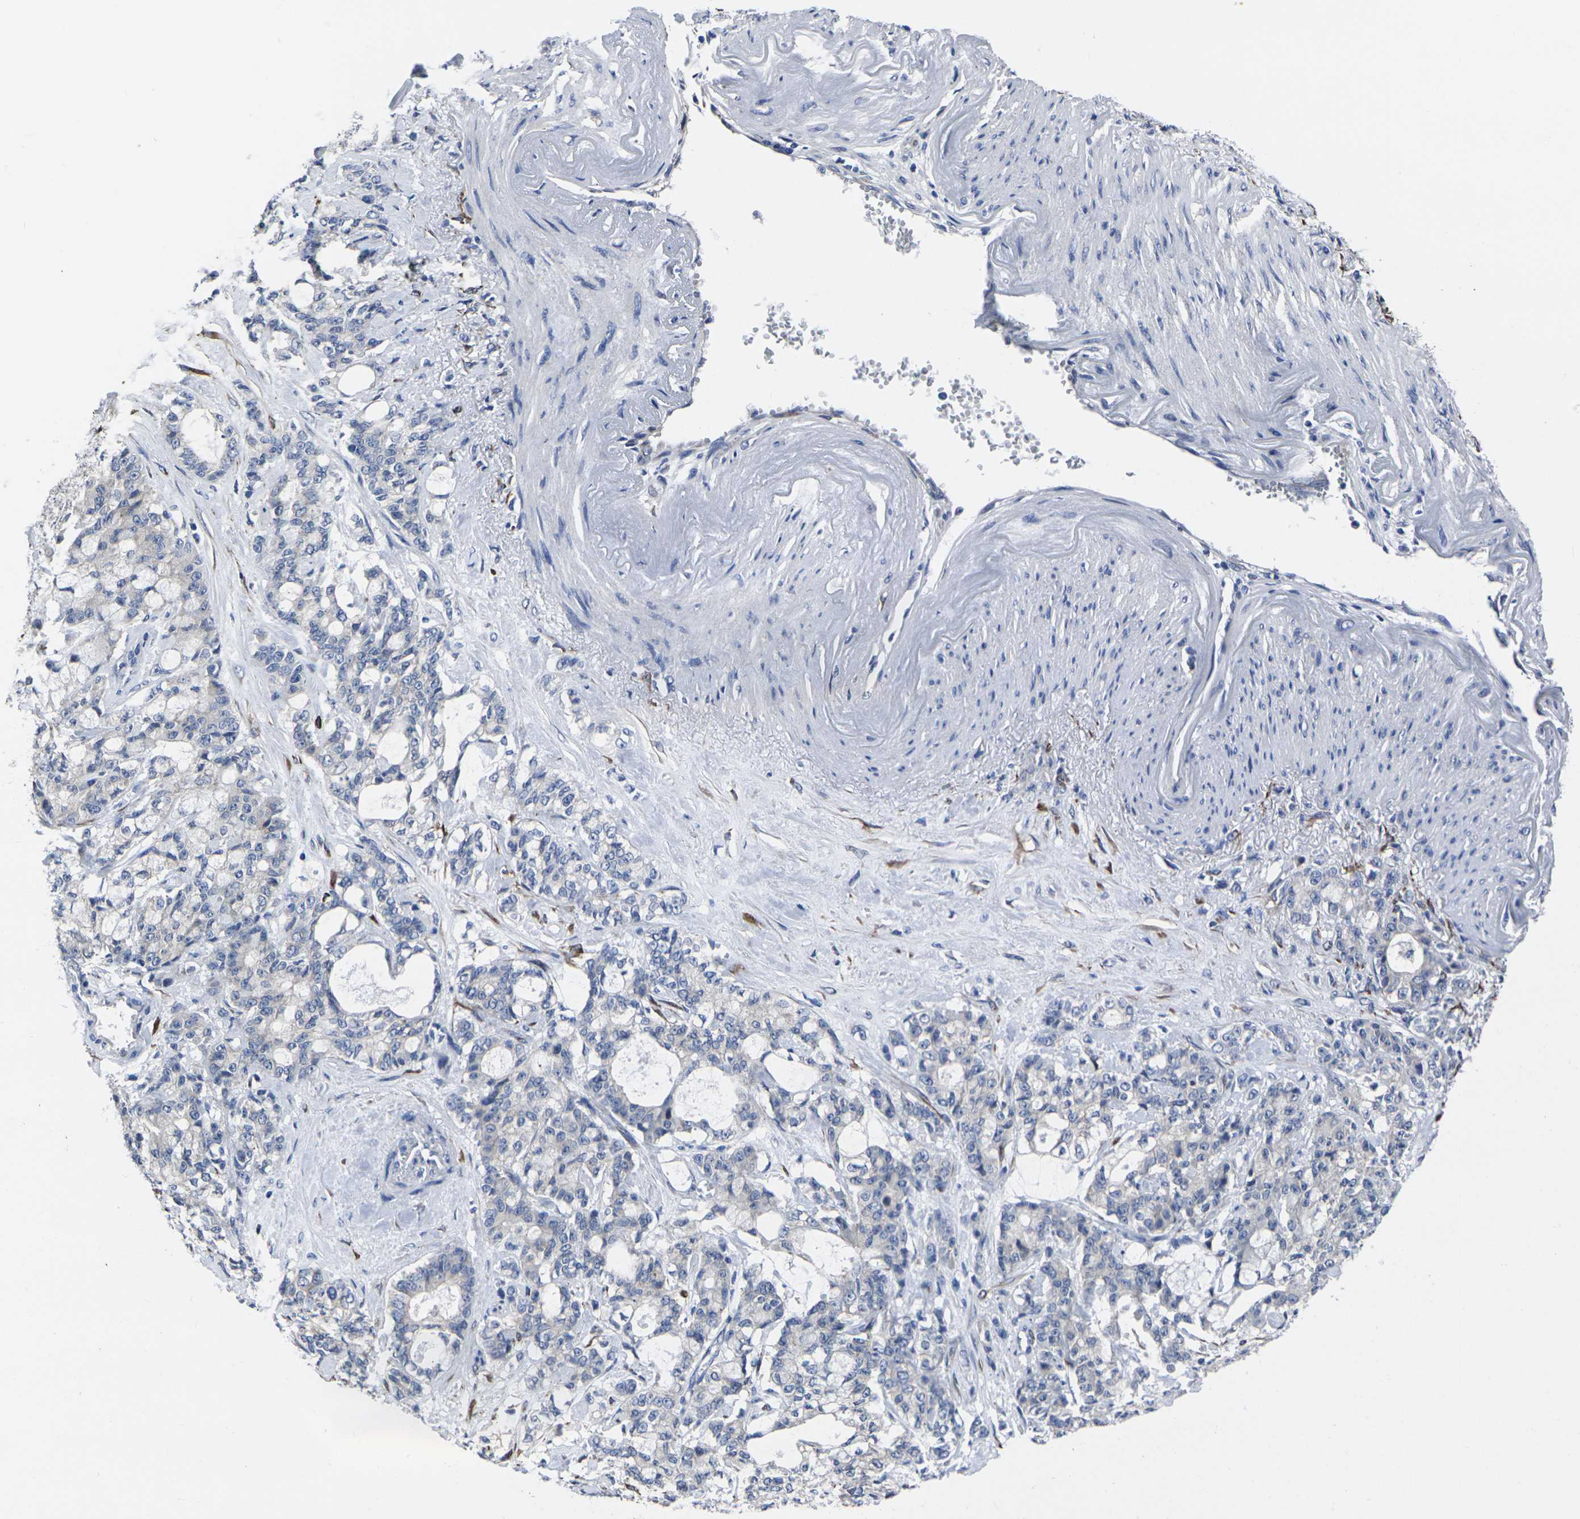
{"staining": {"intensity": "negative", "quantity": "none", "location": "none"}, "tissue": "pancreatic cancer", "cell_type": "Tumor cells", "image_type": "cancer", "snomed": [{"axis": "morphology", "description": "Adenocarcinoma, NOS"}, {"axis": "topography", "description": "Pancreas"}], "caption": "Immunohistochemistry (IHC) image of human adenocarcinoma (pancreatic) stained for a protein (brown), which reveals no positivity in tumor cells.", "gene": "CYP2C8", "patient": {"sex": "female", "age": 73}}